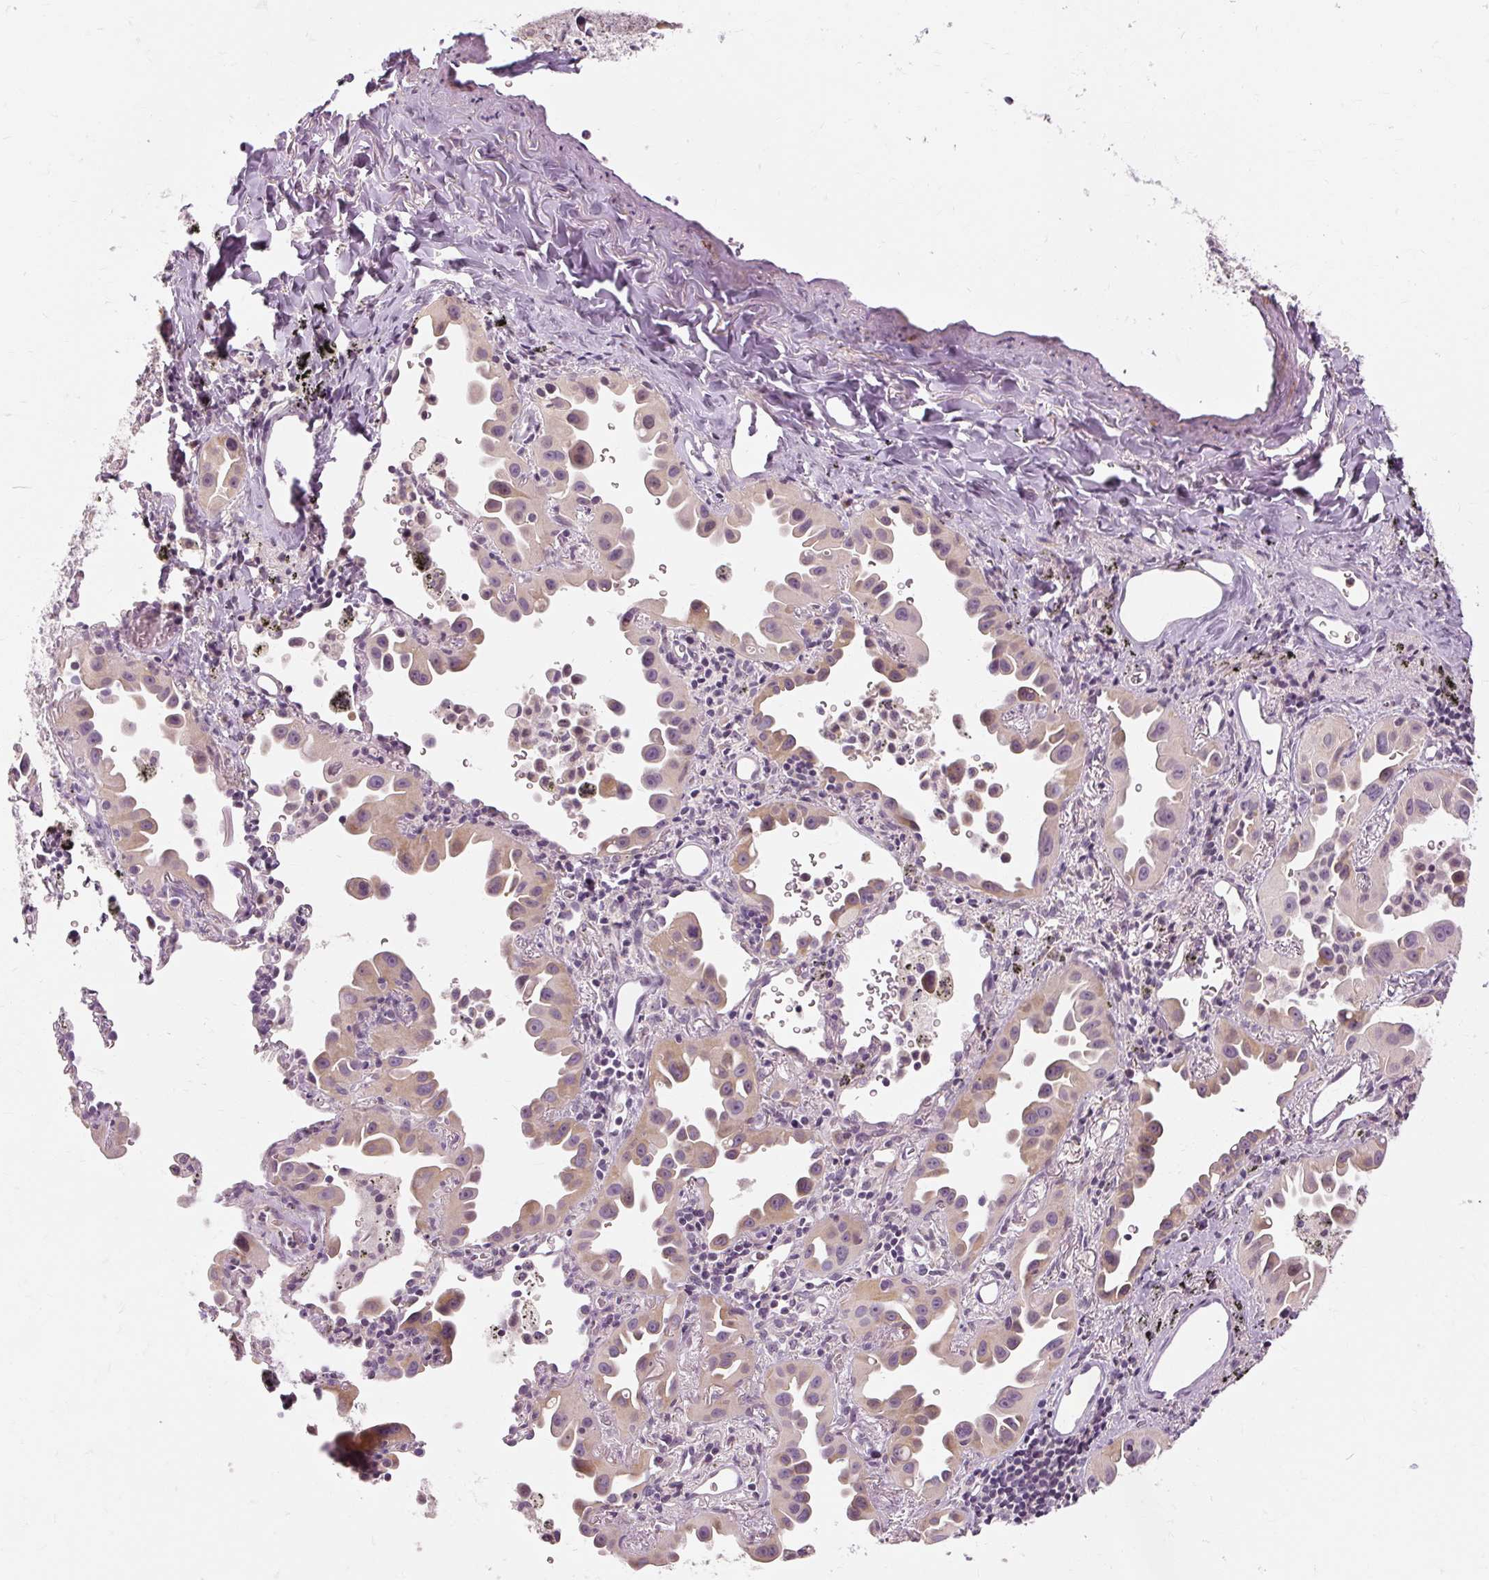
{"staining": {"intensity": "moderate", "quantity": "25%-75%", "location": "cytoplasmic/membranous"}, "tissue": "lung cancer", "cell_type": "Tumor cells", "image_type": "cancer", "snomed": [{"axis": "morphology", "description": "Adenocarcinoma, NOS"}, {"axis": "topography", "description": "Lung"}], "caption": "Immunohistochemistry (DAB) staining of human adenocarcinoma (lung) displays moderate cytoplasmic/membranous protein expression in approximately 25%-75% of tumor cells.", "gene": "CAPN3", "patient": {"sex": "male", "age": 68}}